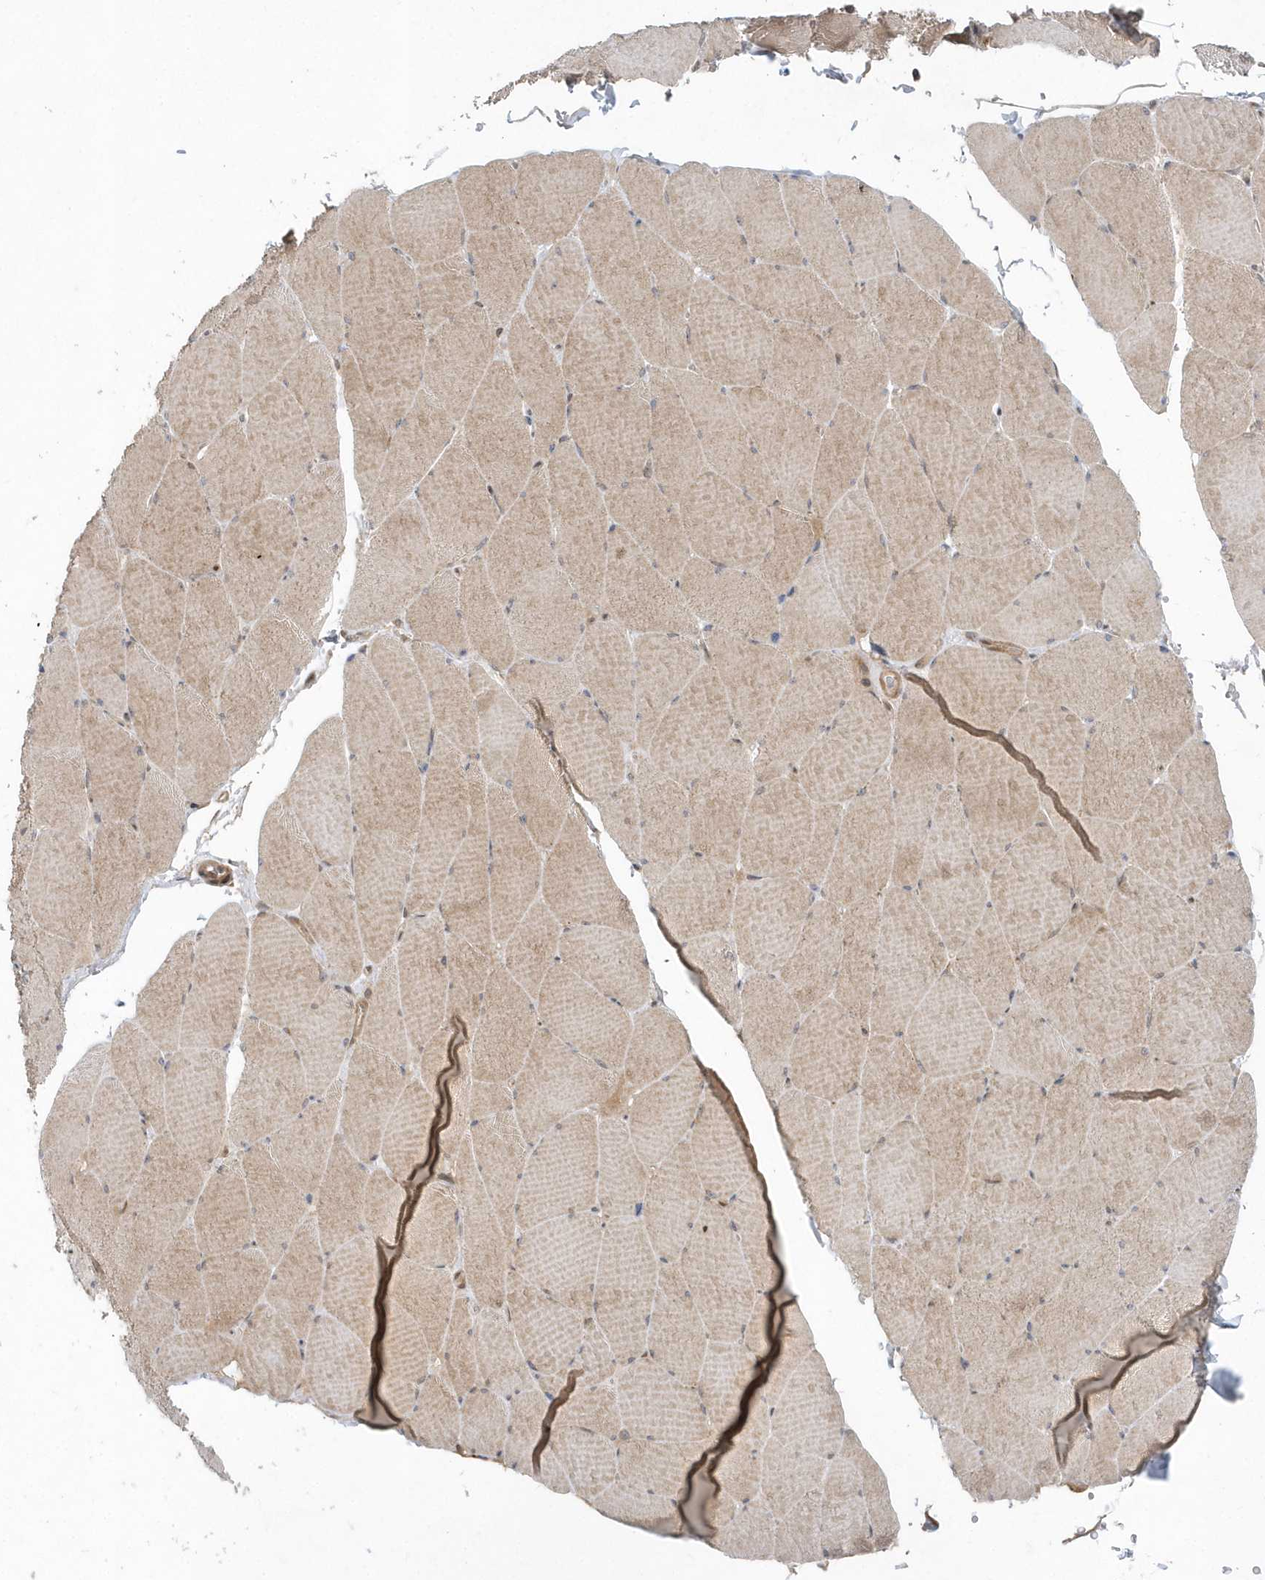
{"staining": {"intensity": "moderate", "quantity": "25%-75%", "location": "cytoplasmic/membranous,nuclear"}, "tissue": "skeletal muscle", "cell_type": "Myocytes", "image_type": "normal", "snomed": [{"axis": "morphology", "description": "Normal tissue, NOS"}, {"axis": "topography", "description": "Skeletal muscle"}, {"axis": "topography", "description": "Head-Neck"}], "caption": "Unremarkable skeletal muscle exhibits moderate cytoplasmic/membranous,nuclear staining in approximately 25%-75% of myocytes.", "gene": "MXI1", "patient": {"sex": "male", "age": 66}}